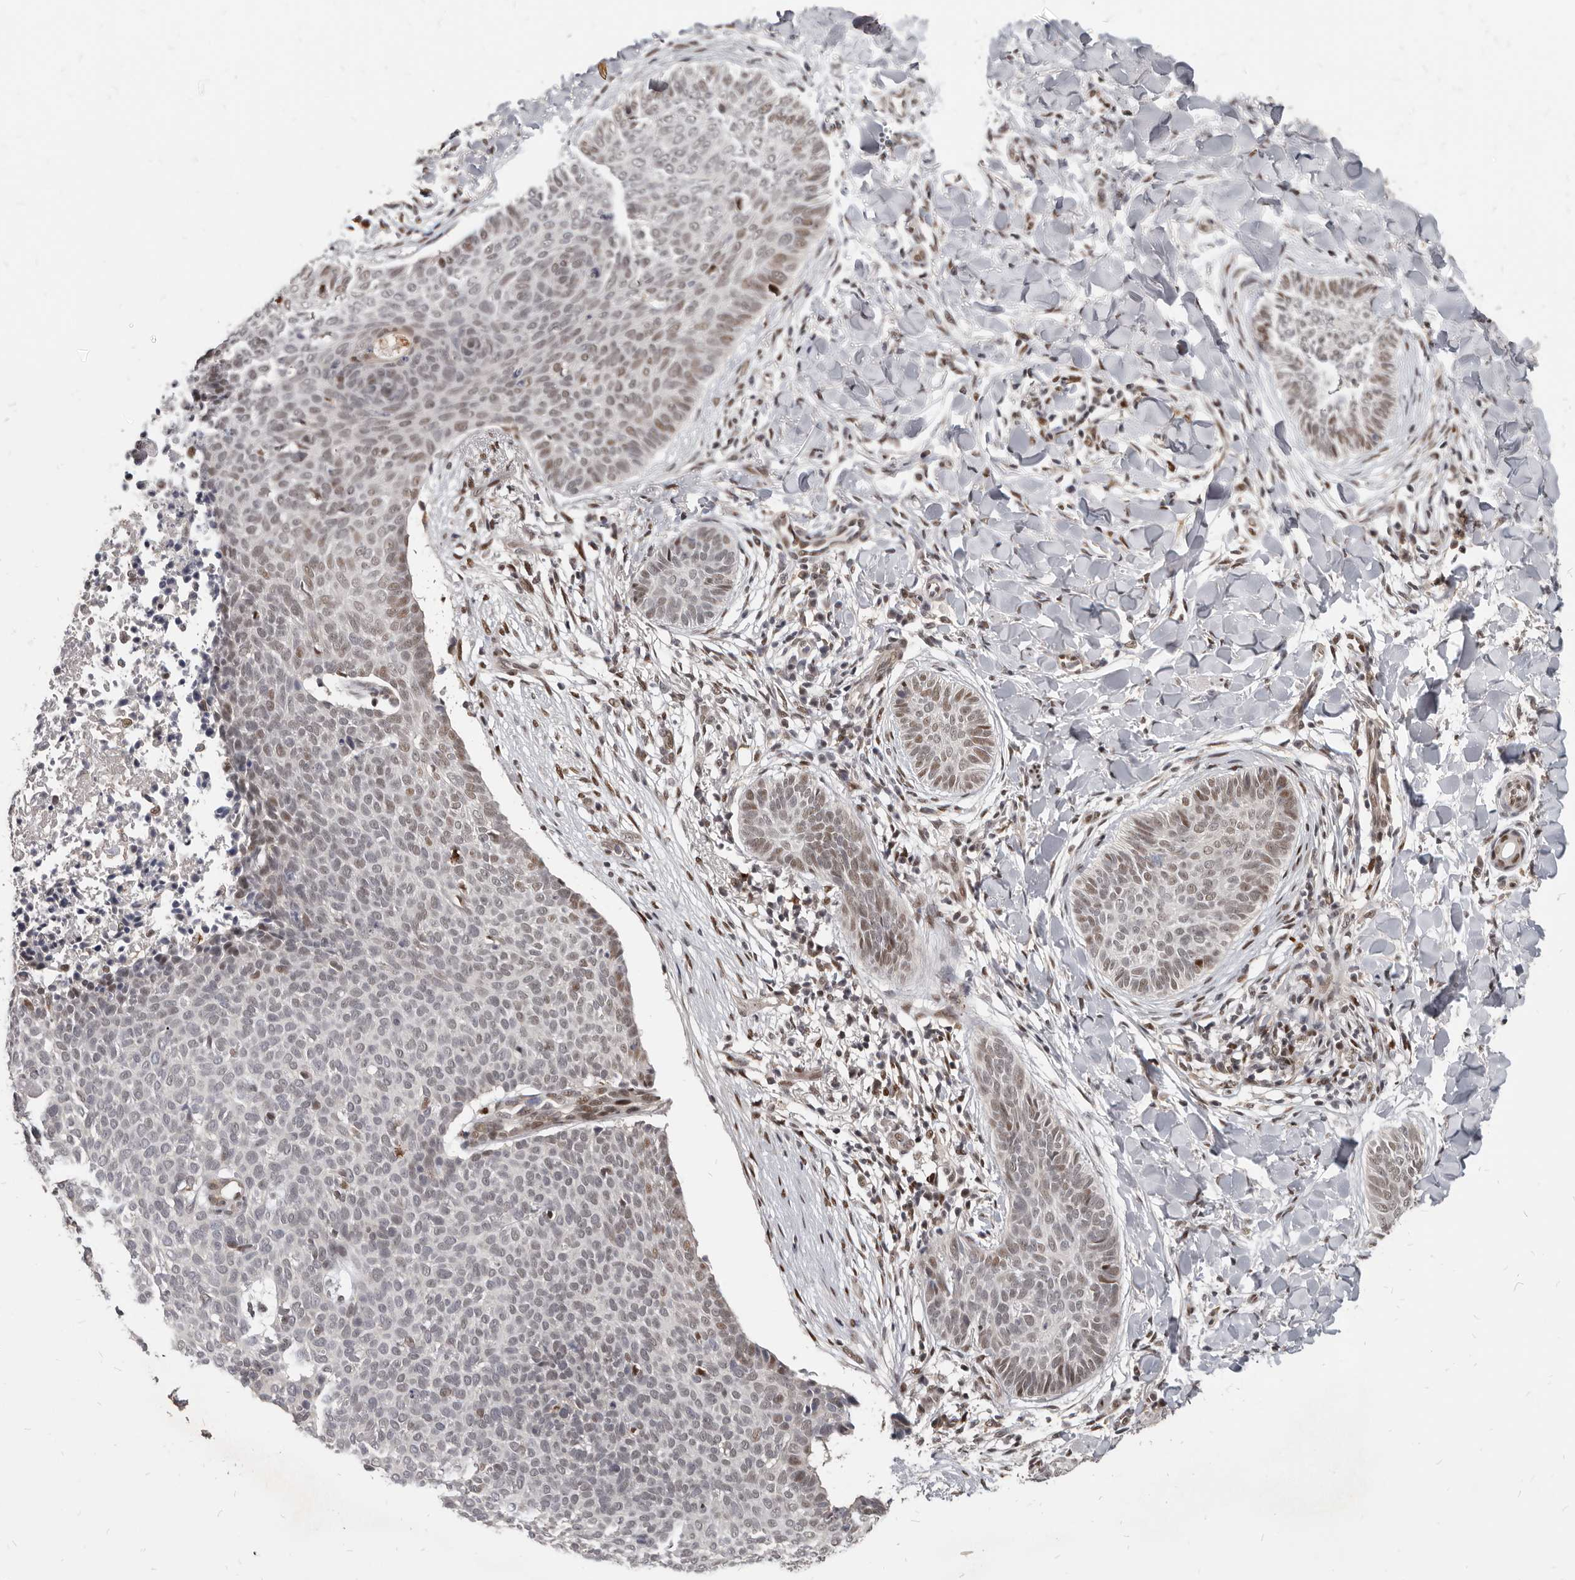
{"staining": {"intensity": "weak", "quantity": "25%-75%", "location": "nuclear"}, "tissue": "skin cancer", "cell_type": "Tumor cells", "image_type": "cancer", "snomed": [{"axis": "morphology", "description": "Normal tissue, NOS"}, {"axis": "morphology", "description": "Basal cell carcinoma"}, {"axis": "topography", "description": "Skin"}], "caption": "Approximately 25%-75% of tumor cells in human skin cancer demonstrate weak nuclear protein staining as visualized by brown immunohistochemical staining.", "gene": "ATF5", "patient": {"sex": "male", "age": 50}}